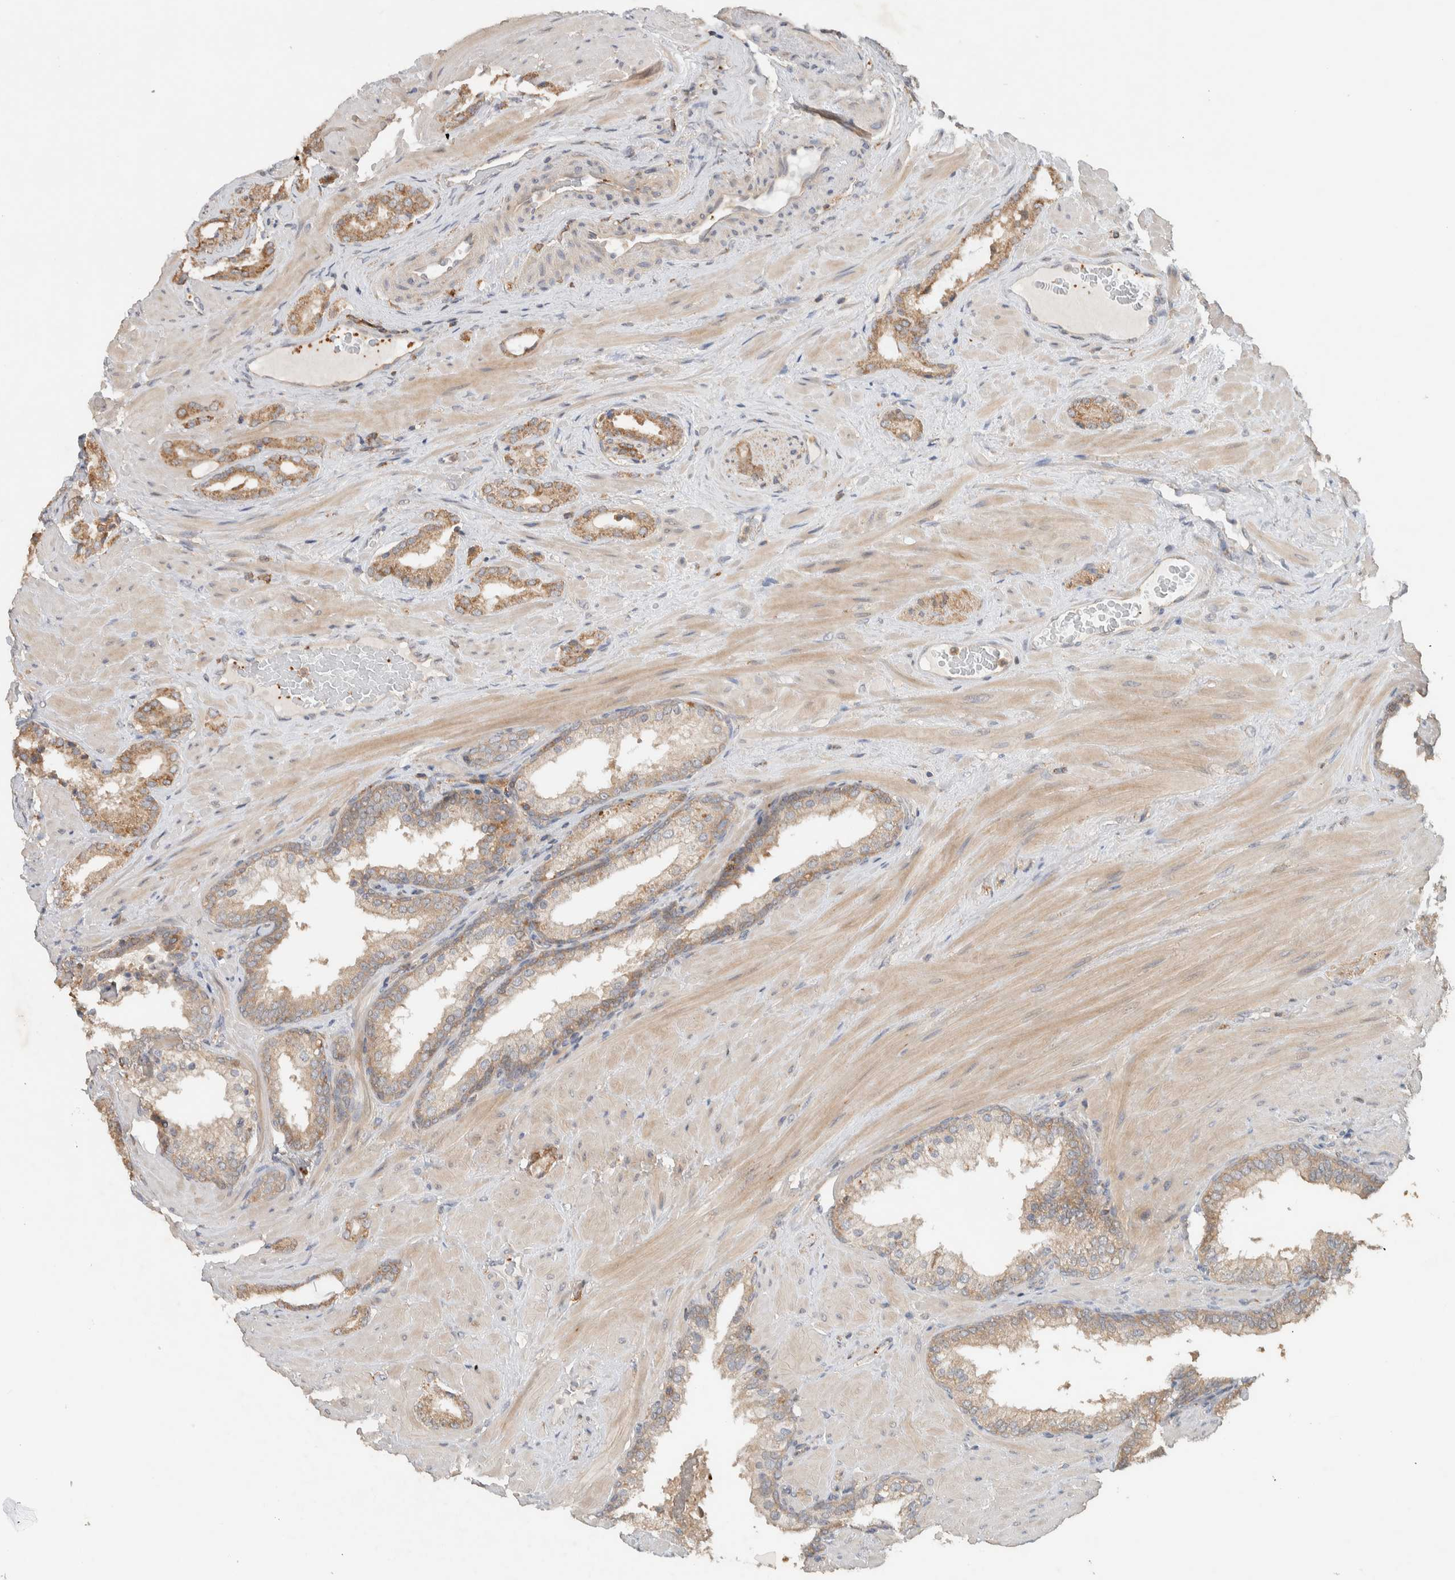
{"staining": {"intensity": "moderate", "quantity": ">75%", "location": "cytoplasmic/membranous"}, "tissue": "prostate cancer", "cell_type": "Tumor cells", "image_type": "cancer", "snomed": [{"axis": "morphology", "description": "Adenocarcinoma, High grade"}, {"axis": "topography", "description": "Prostate"}], "caption": "Tumor cells show moderate cytoplasmic/membranous expression in approximately >75% of cells in prostate high-grade adenocarcinoma. (brown staining indicates protein expression, while blue staining denotes nuclei).", "gene": "DEPTOR", "patient": {"sex": "male", "age": 64}}